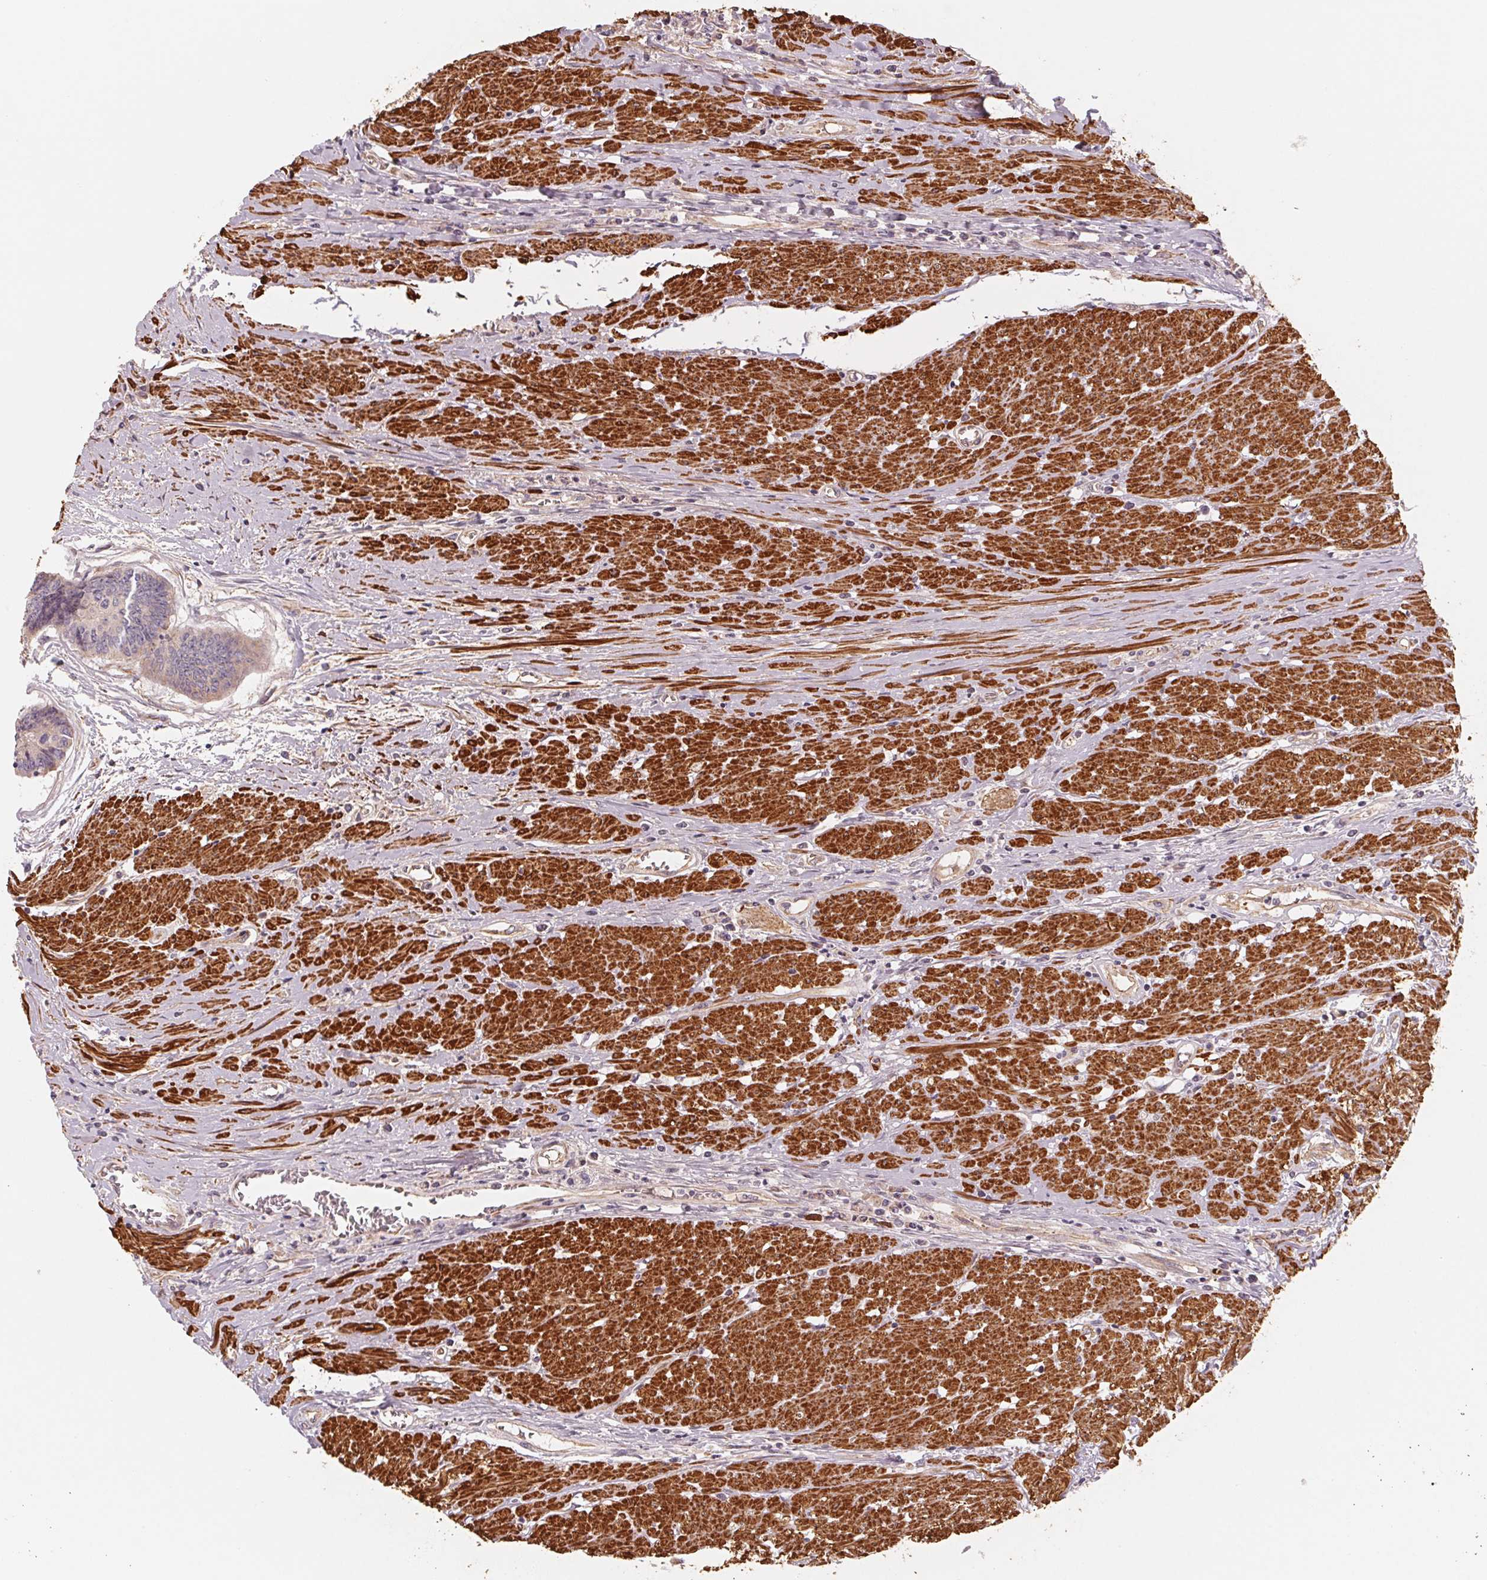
{"staining": {"intensity": "weak", "quantity": "<25%", "location": "cytoplasmic/membranous"}, "tissue": "colorectal cancer", "cell_type": "Tumor cells", "image_type": "cancer", "snomed": [{"axis": "morphology", "description": "Adenocarcinoma, NOS"}, {"axis": "topography", "description": "Rectum"}], "caption": "An immunohistochemistry photomicrograph of colorectal cancer (adenocarcinoma) is shown. There is no staining in tumor cells of colorectal cancer (adenocarcinoma).", "gene": "CCDC112", "patient": {"sex": "male", "age": 59}}